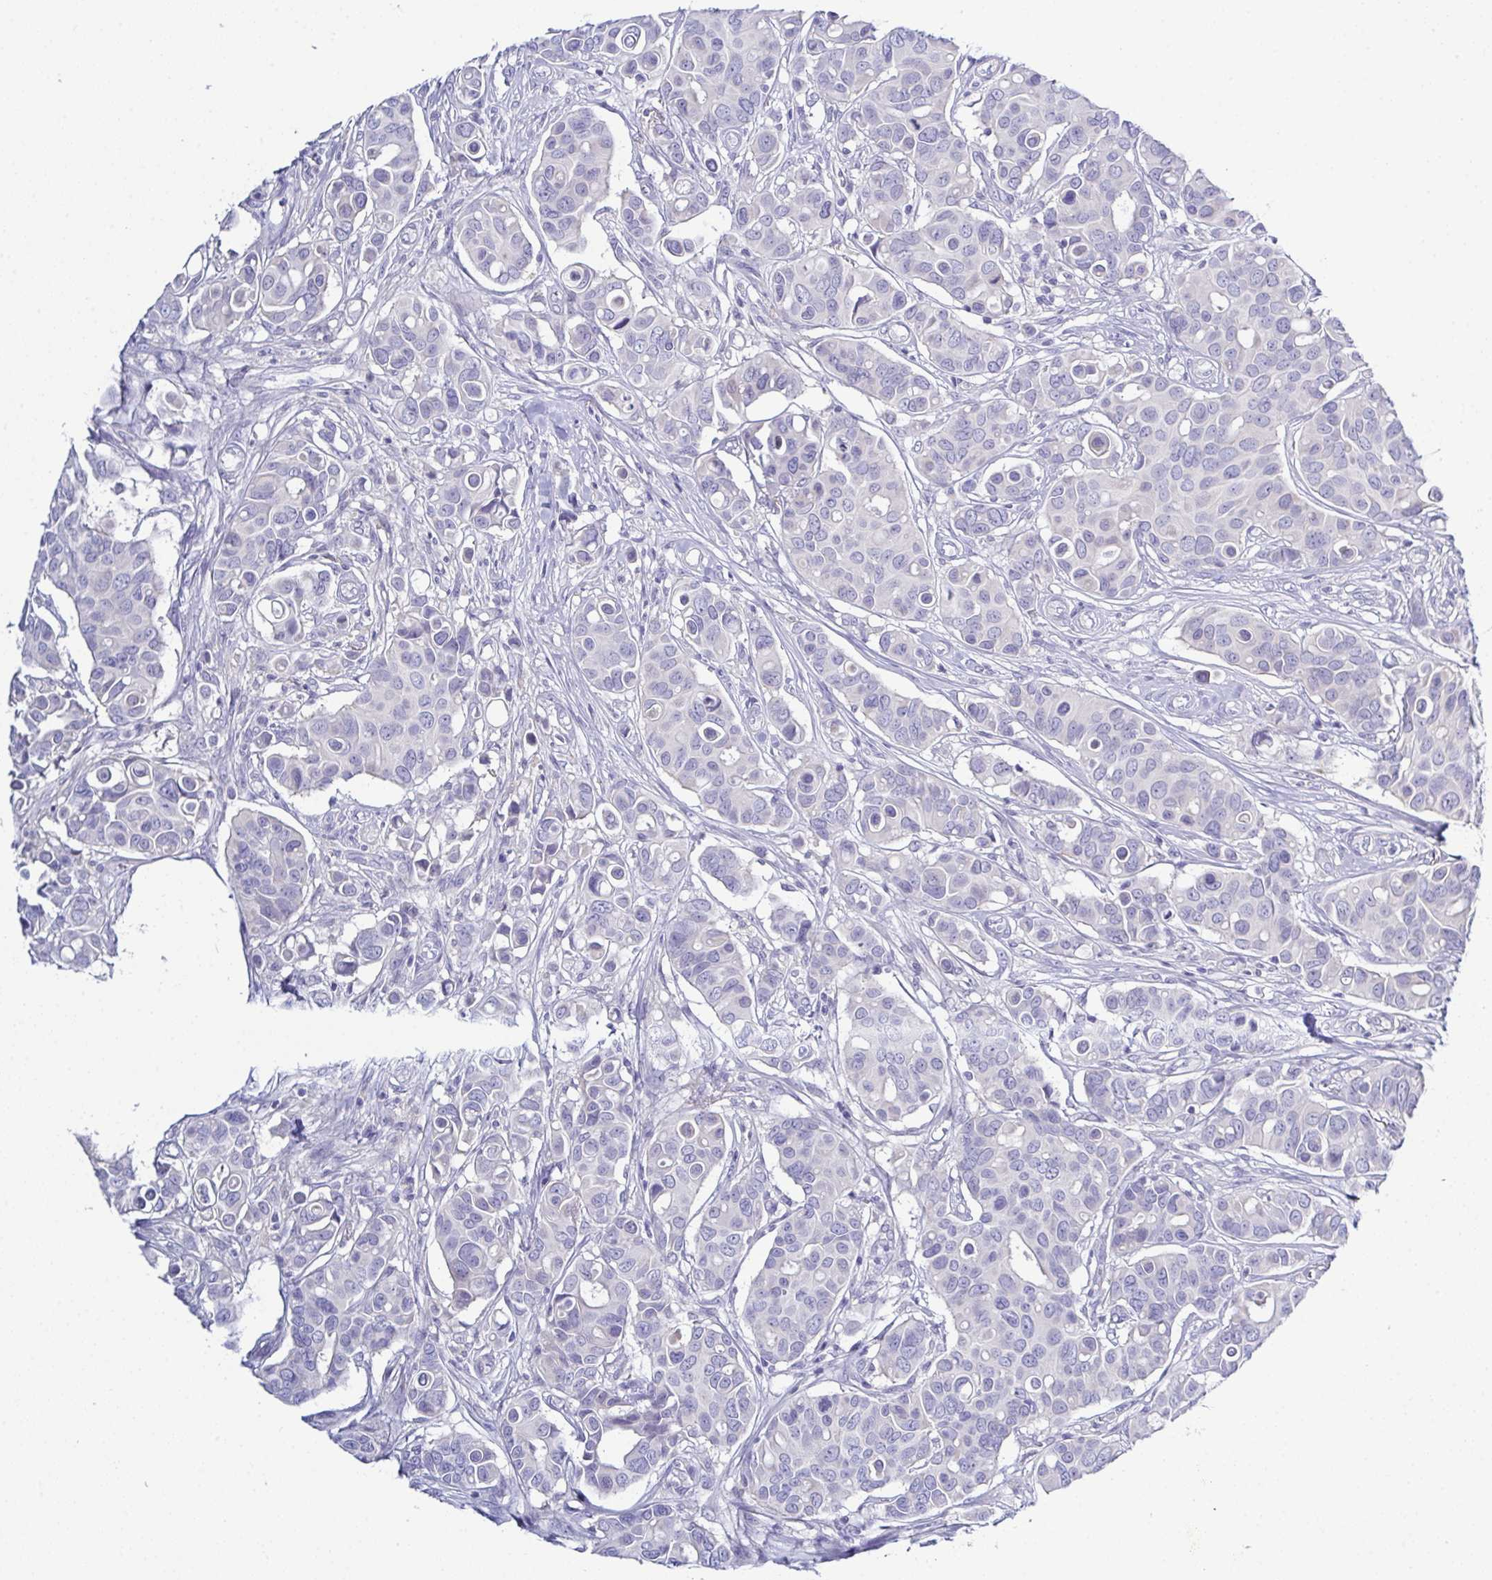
{"staining": {"intensity": "negative", "quantity": "none", "location": "none"}, "tissue": "breast cancer", "cell_type": "Tumor cells", "image_type": "cancer", "snomed": [{"axis": "morphology", "description": "Normal tissue, NOS"}, {"axis": "morphology", "description": "Duct carcinoma"}, {"axis": "topography", "description": "Skin"}, {"axis": "topography", "description": "Breast"}], "caption": "Immunohistochemistry (IHC) photomicrograph of neoplastic tissue: breast intraductal carcinoma stained with DAB (3,3'-diaminobenzidine) shows no significant protein positivity in tumor cells.", "gene": "CFAP97D1", "patient": {"sex": "female", "age": 54}}